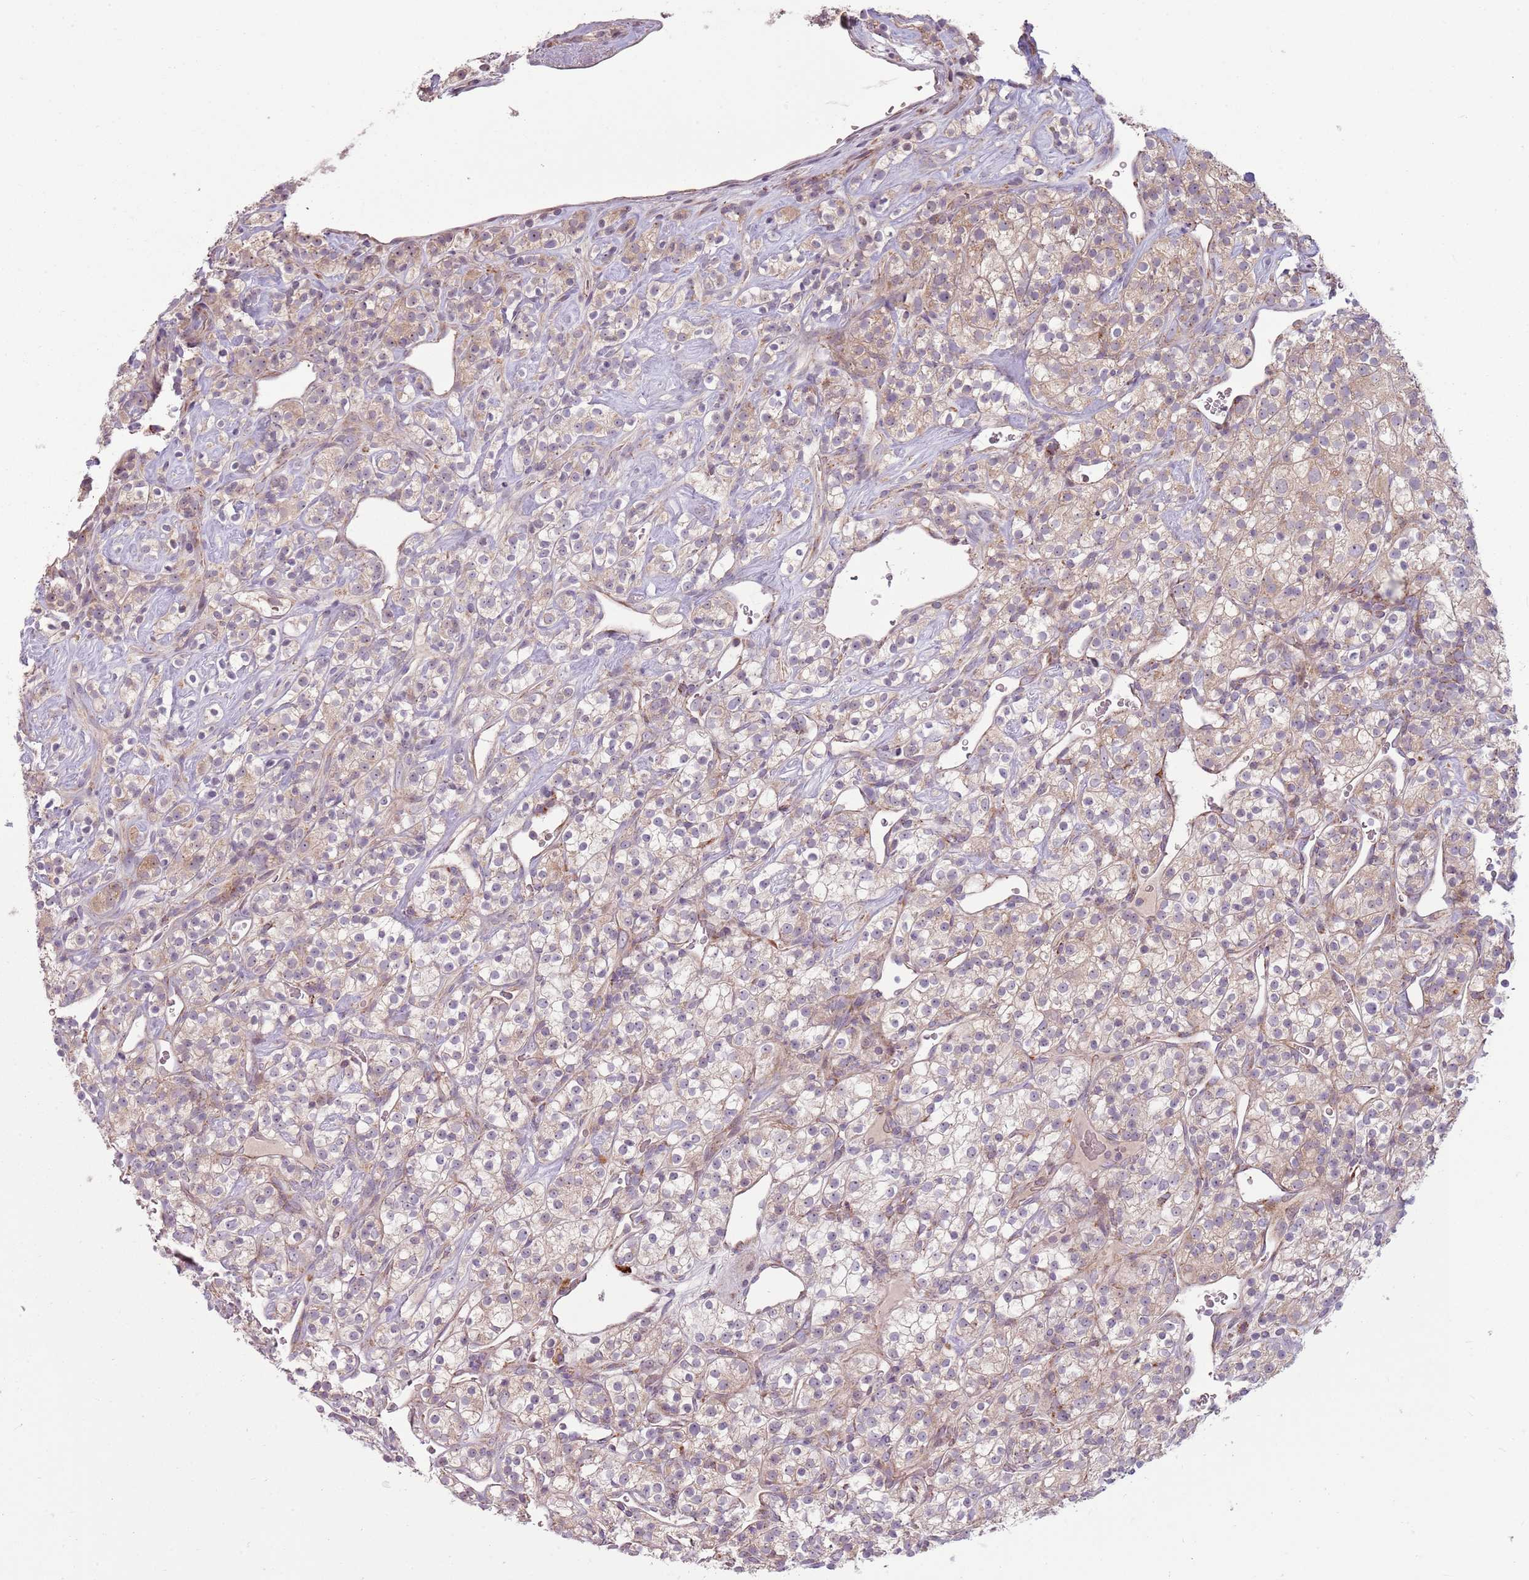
{"staining": {"intensity": "weak", "quantity": ">75%", "location": "cytoplasmic/membranous"}, "tissue": "renal cancer", "cell_type": "Tumor cells", "image_type": "cancer", "snomed": [{"axis": "morphology", "description": "Adenocarcinoma, NOS"}, {"axis": "topography", "description": "Kidney"}], "caption": "Brown immunohistochemical staining in renal cancer demonstrates weak cytoplasmic/membranous staining in approximately >75% of tumor cells.", "gene": "ZNF530", "patient": {"sex": "male", "age": 77}}